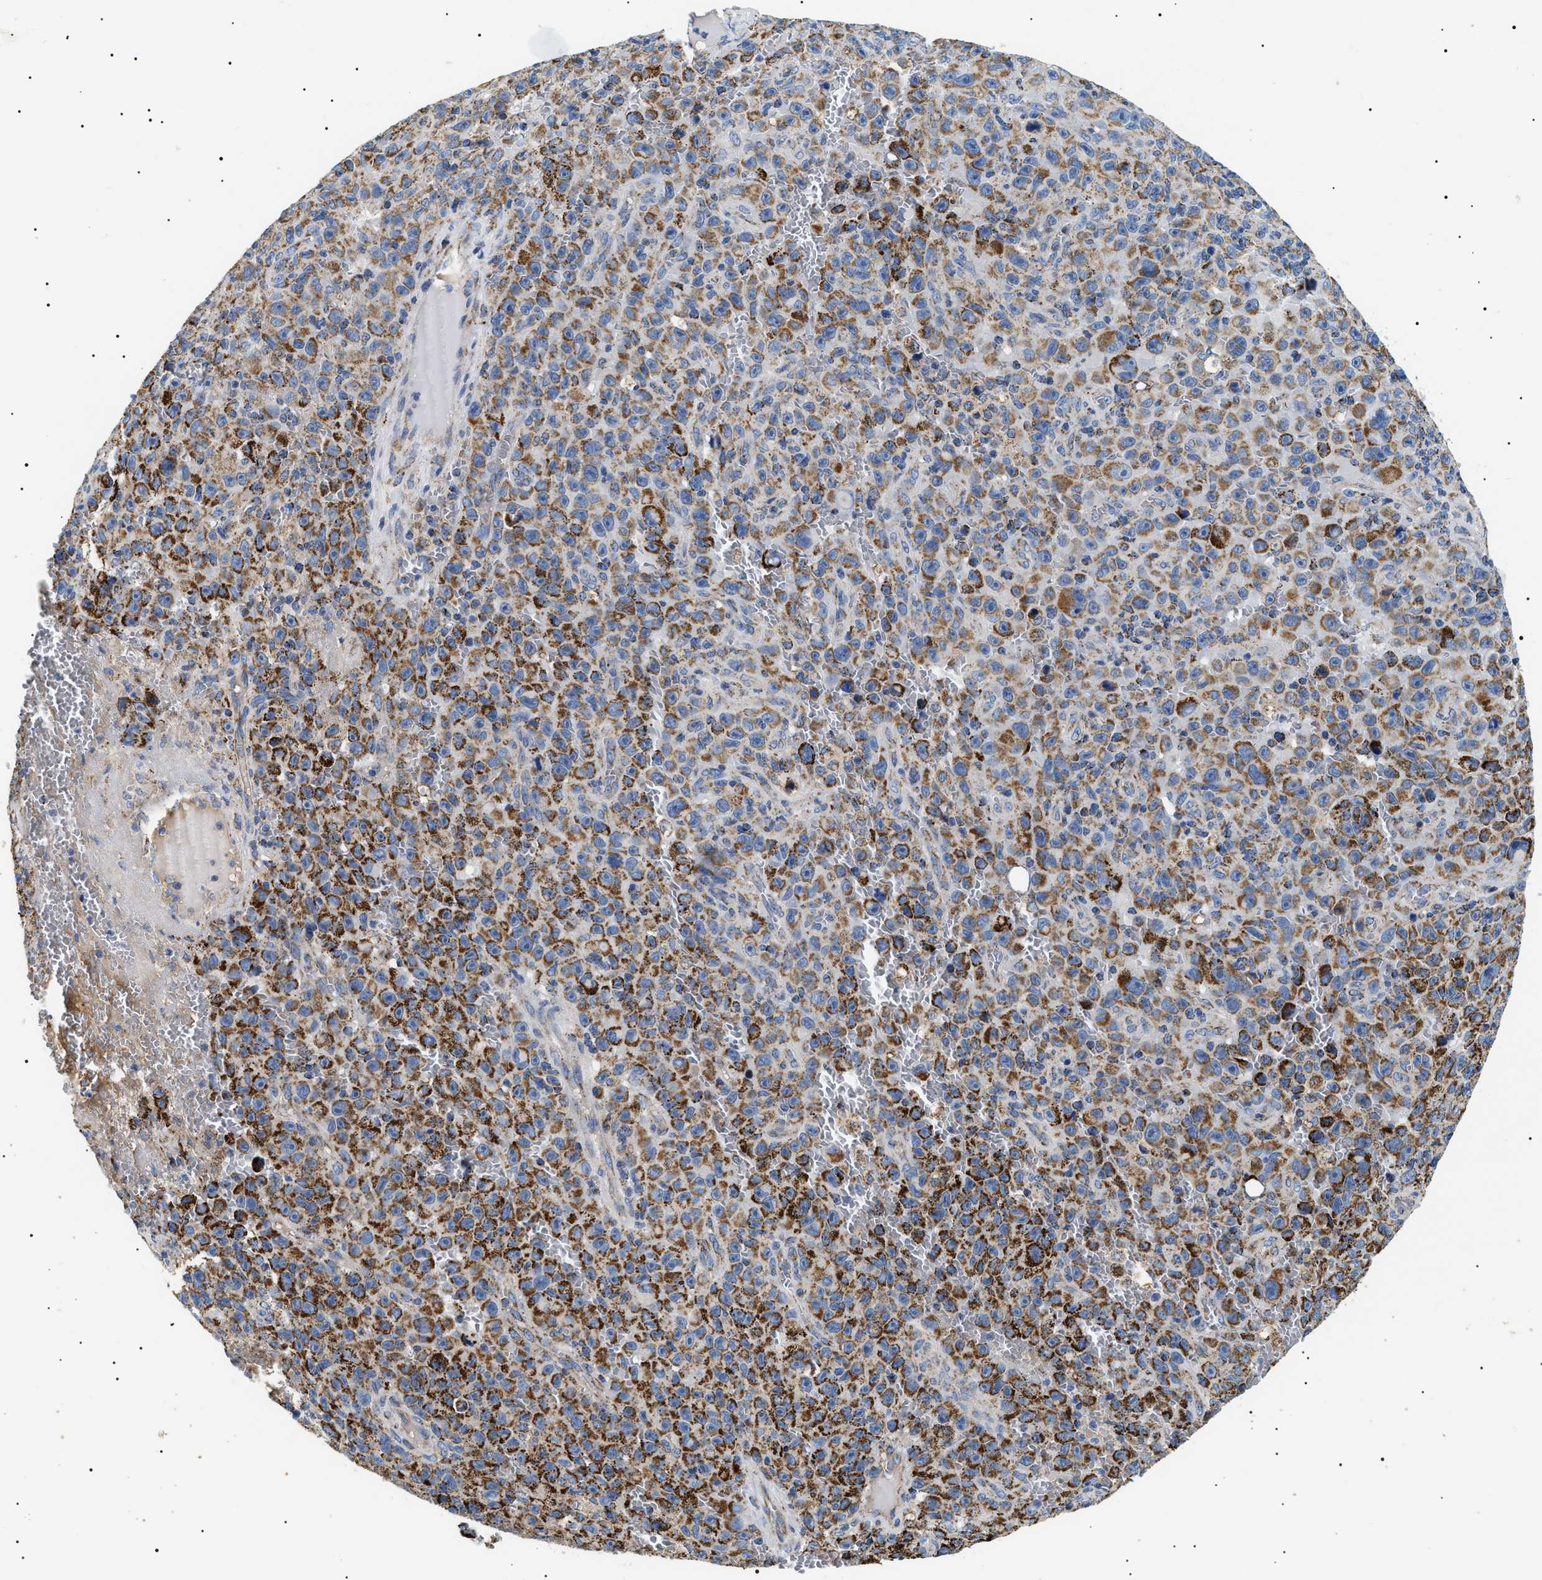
{"staining": {"intensity": "strong", "quantity": "25%-75%", "location": "cytoplasmic/membranous"}, "tissue": "melanoma", "cell_type": "Tumor cells", "image_type": "cancer", "snomed": [{"axis": "morphology", "description": "Malignant melanoma, NOS"}, {"axis": "topography", "description": "Skin"}], "caption": "A brown stain labels strong cytoplasmic/membranous staining of a protein in melanoma tumor cells.", "gene": "OXSM", "patient": {"sex": "female", "age": 82}}